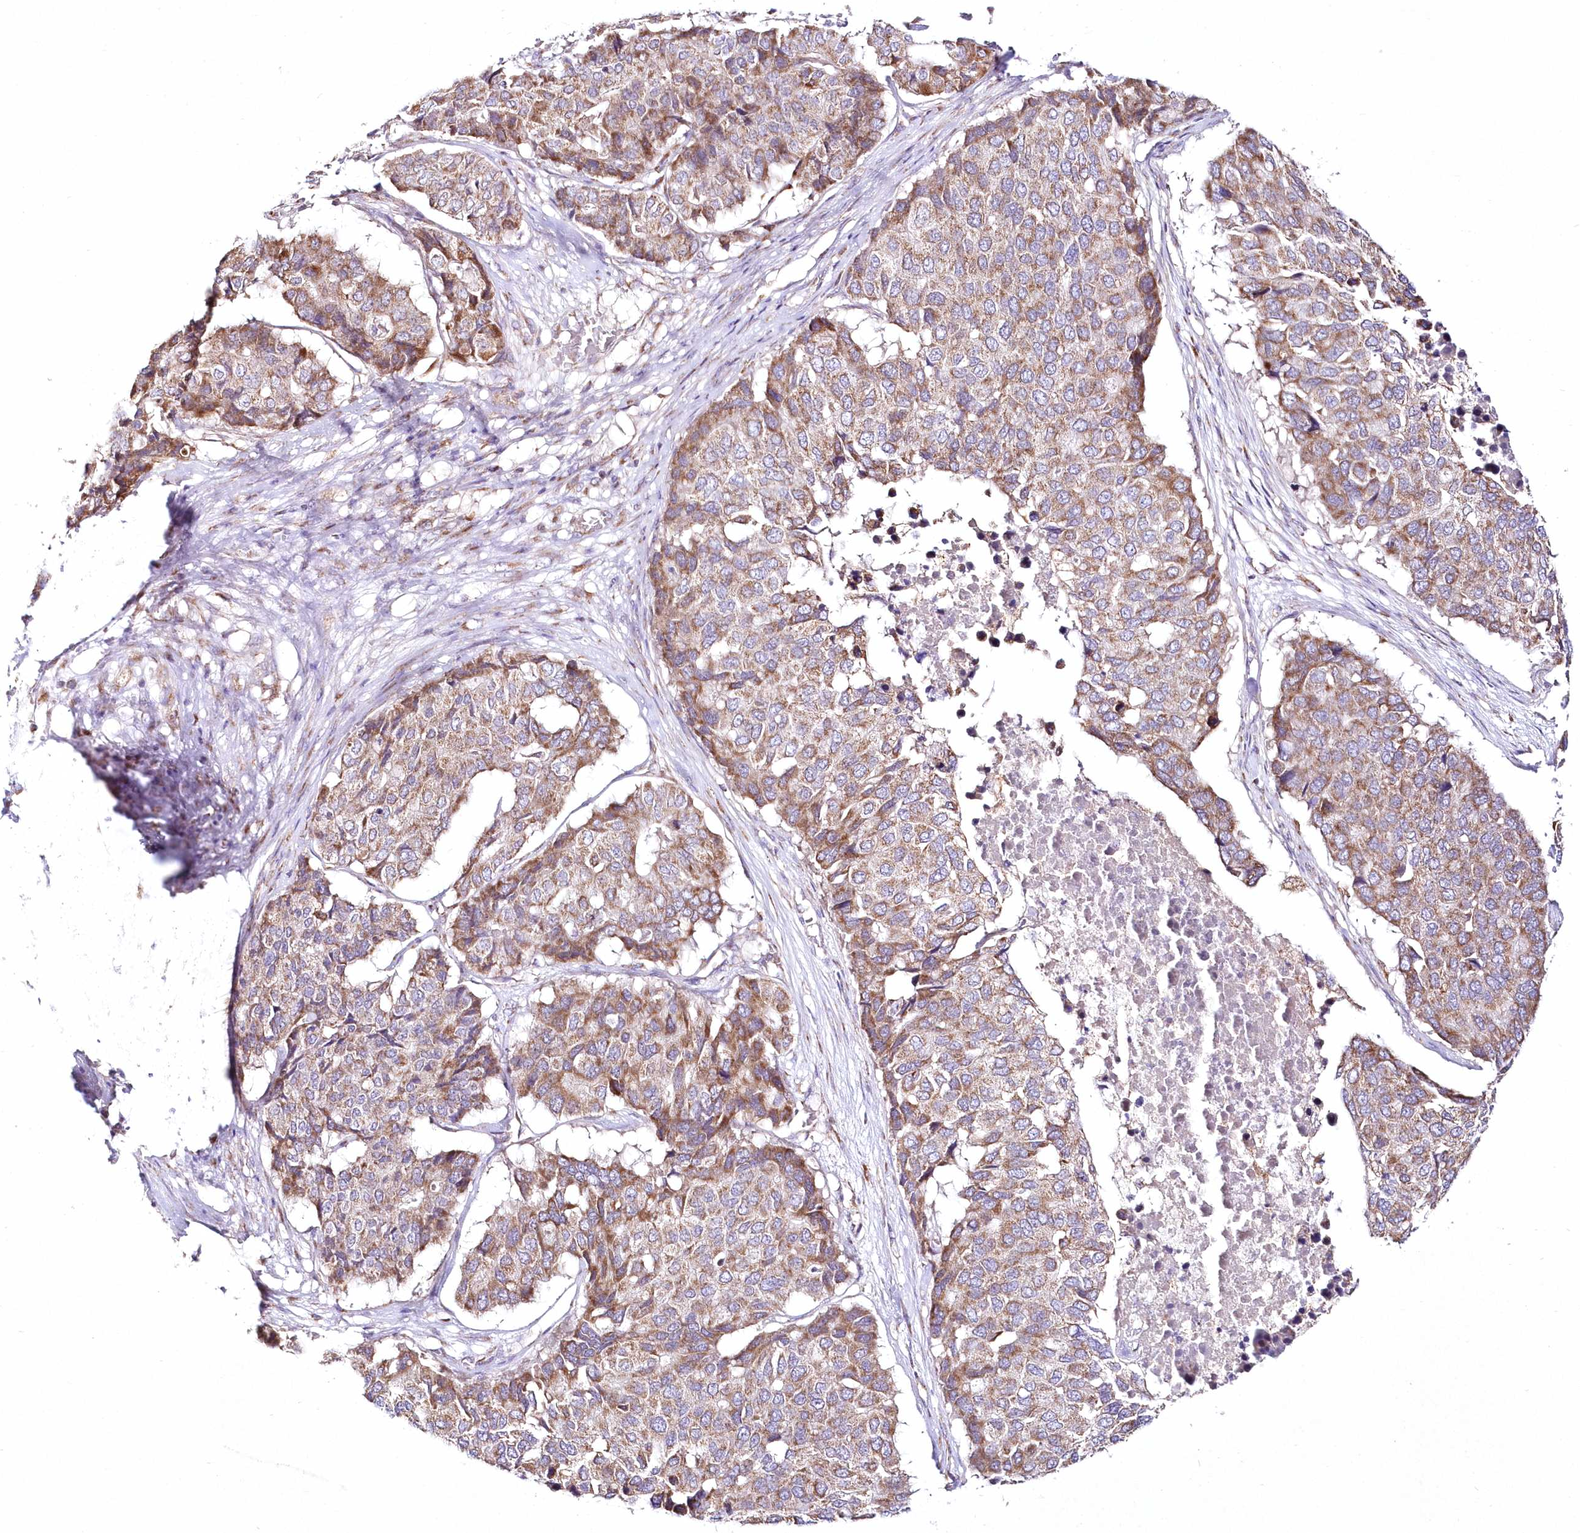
{"staining": {"intensity": "moderate", "quantity": ">75%", "location": "cytoplasmic/membranous"}, "tissue": "pancreatic cancer", "cell_type": "Tumor cells", "image_type": "cancer", "snomed": [{"axis": "morphology", "description": "Adenocarcinoma, NOS"}, {"axis": "topography", "description": "Pancreas"}], "caption": "The immunohistochemical stain labels moderate cytoplasmic/membranous positivity in tumor cells of pancreatic cancer (adenocarcinoma) tissue. Nuclei are stained in blue.", "gene": "DNA2", "patient": {"sex": "male", "age": 50}}